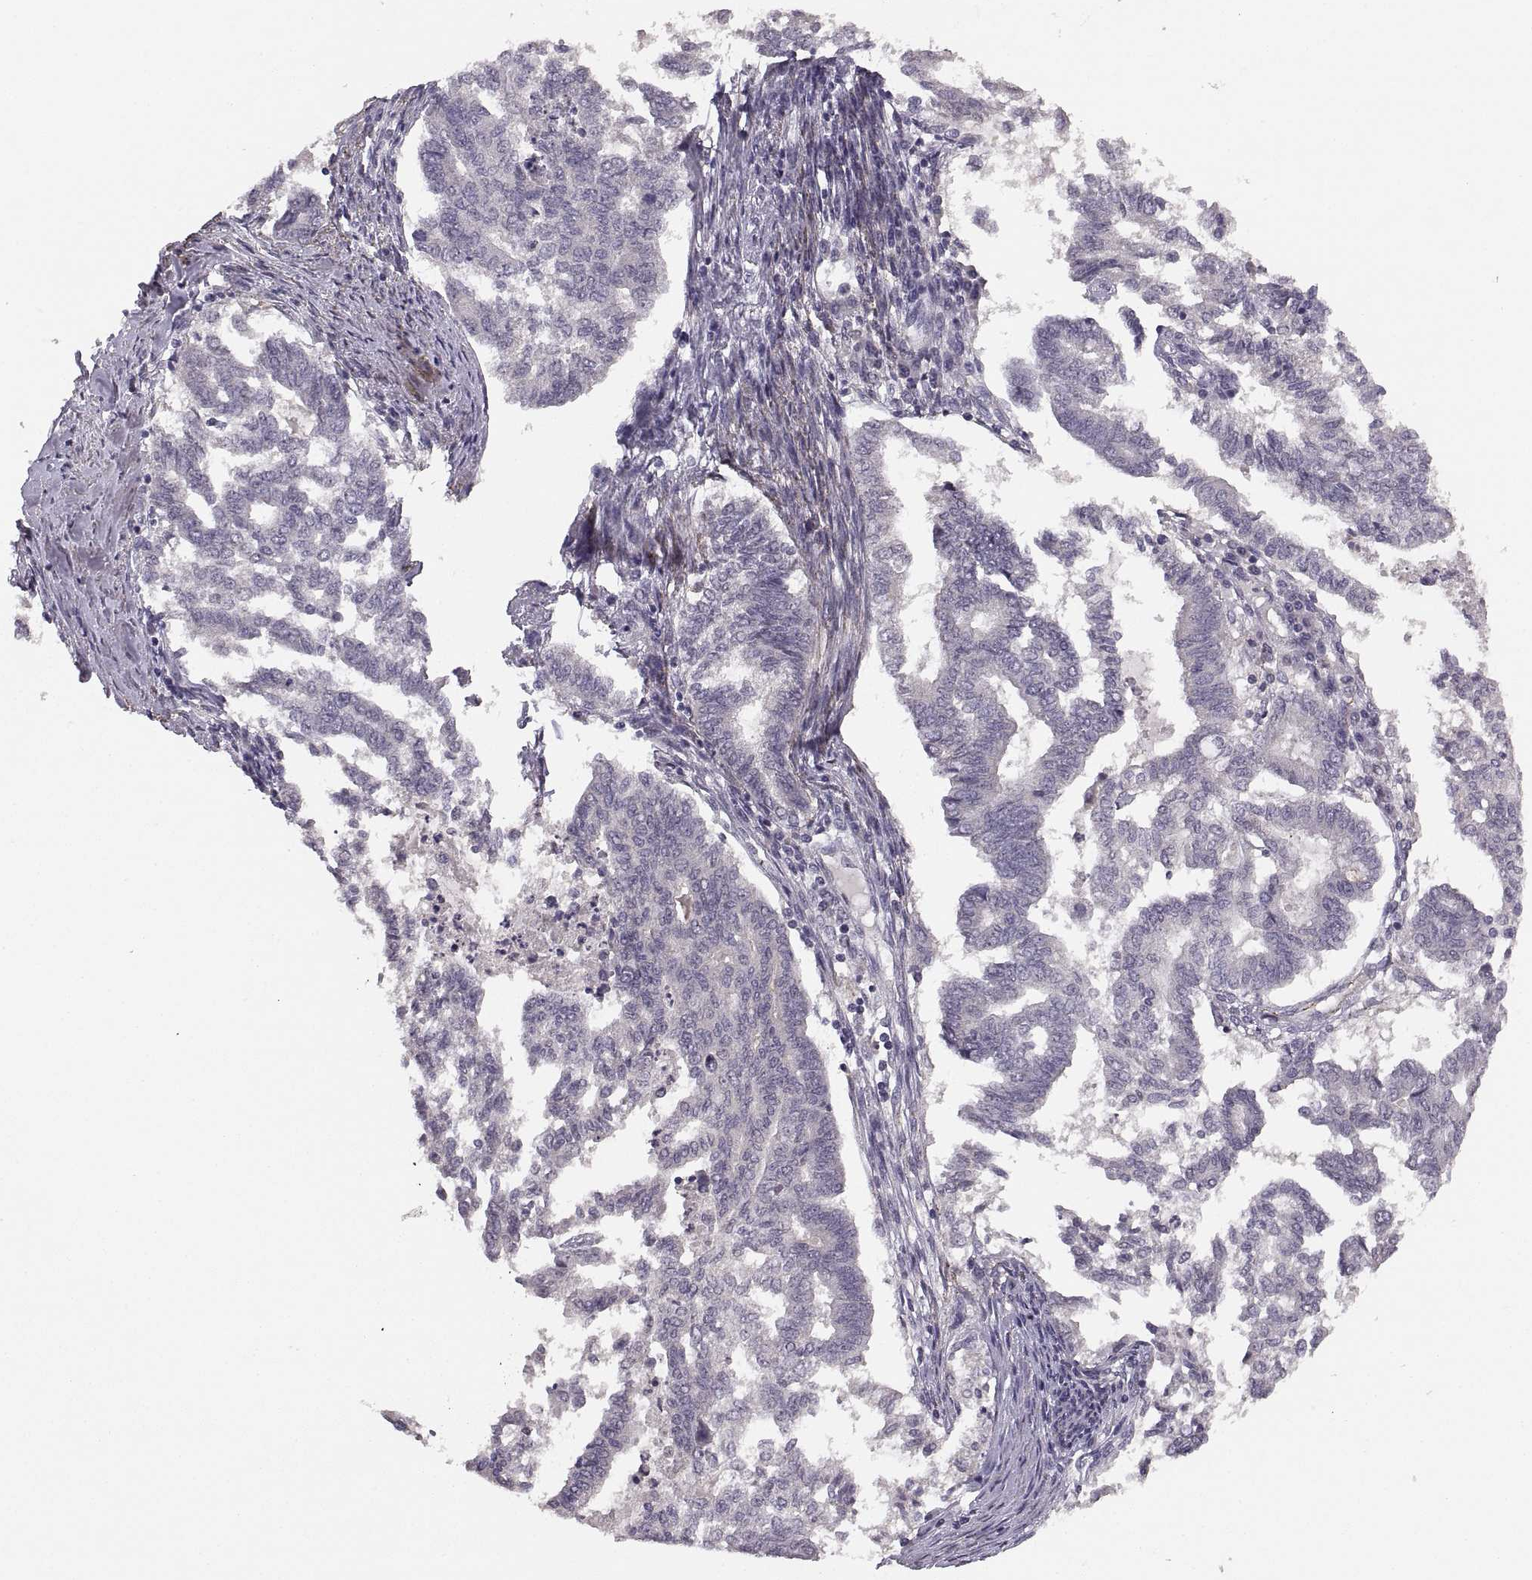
{"staining": {"intensity": "negative", "quantity": "none", "location": "none"}, "tissue": "endometrial cancer", "cell_type": "Tumor cells", "image_type": "cancer", "snomed": [{"axis": "morphology", "description": "Adenocarcinoma, NOS"}, {"axis": "topography", "description": "Endometrium"}], "caption": "IHC of human endometrial adenocarcinoma shows no expression in tumor cells.", "gene": "CDH2", "patient": {"sex": "female", "age": 79}}